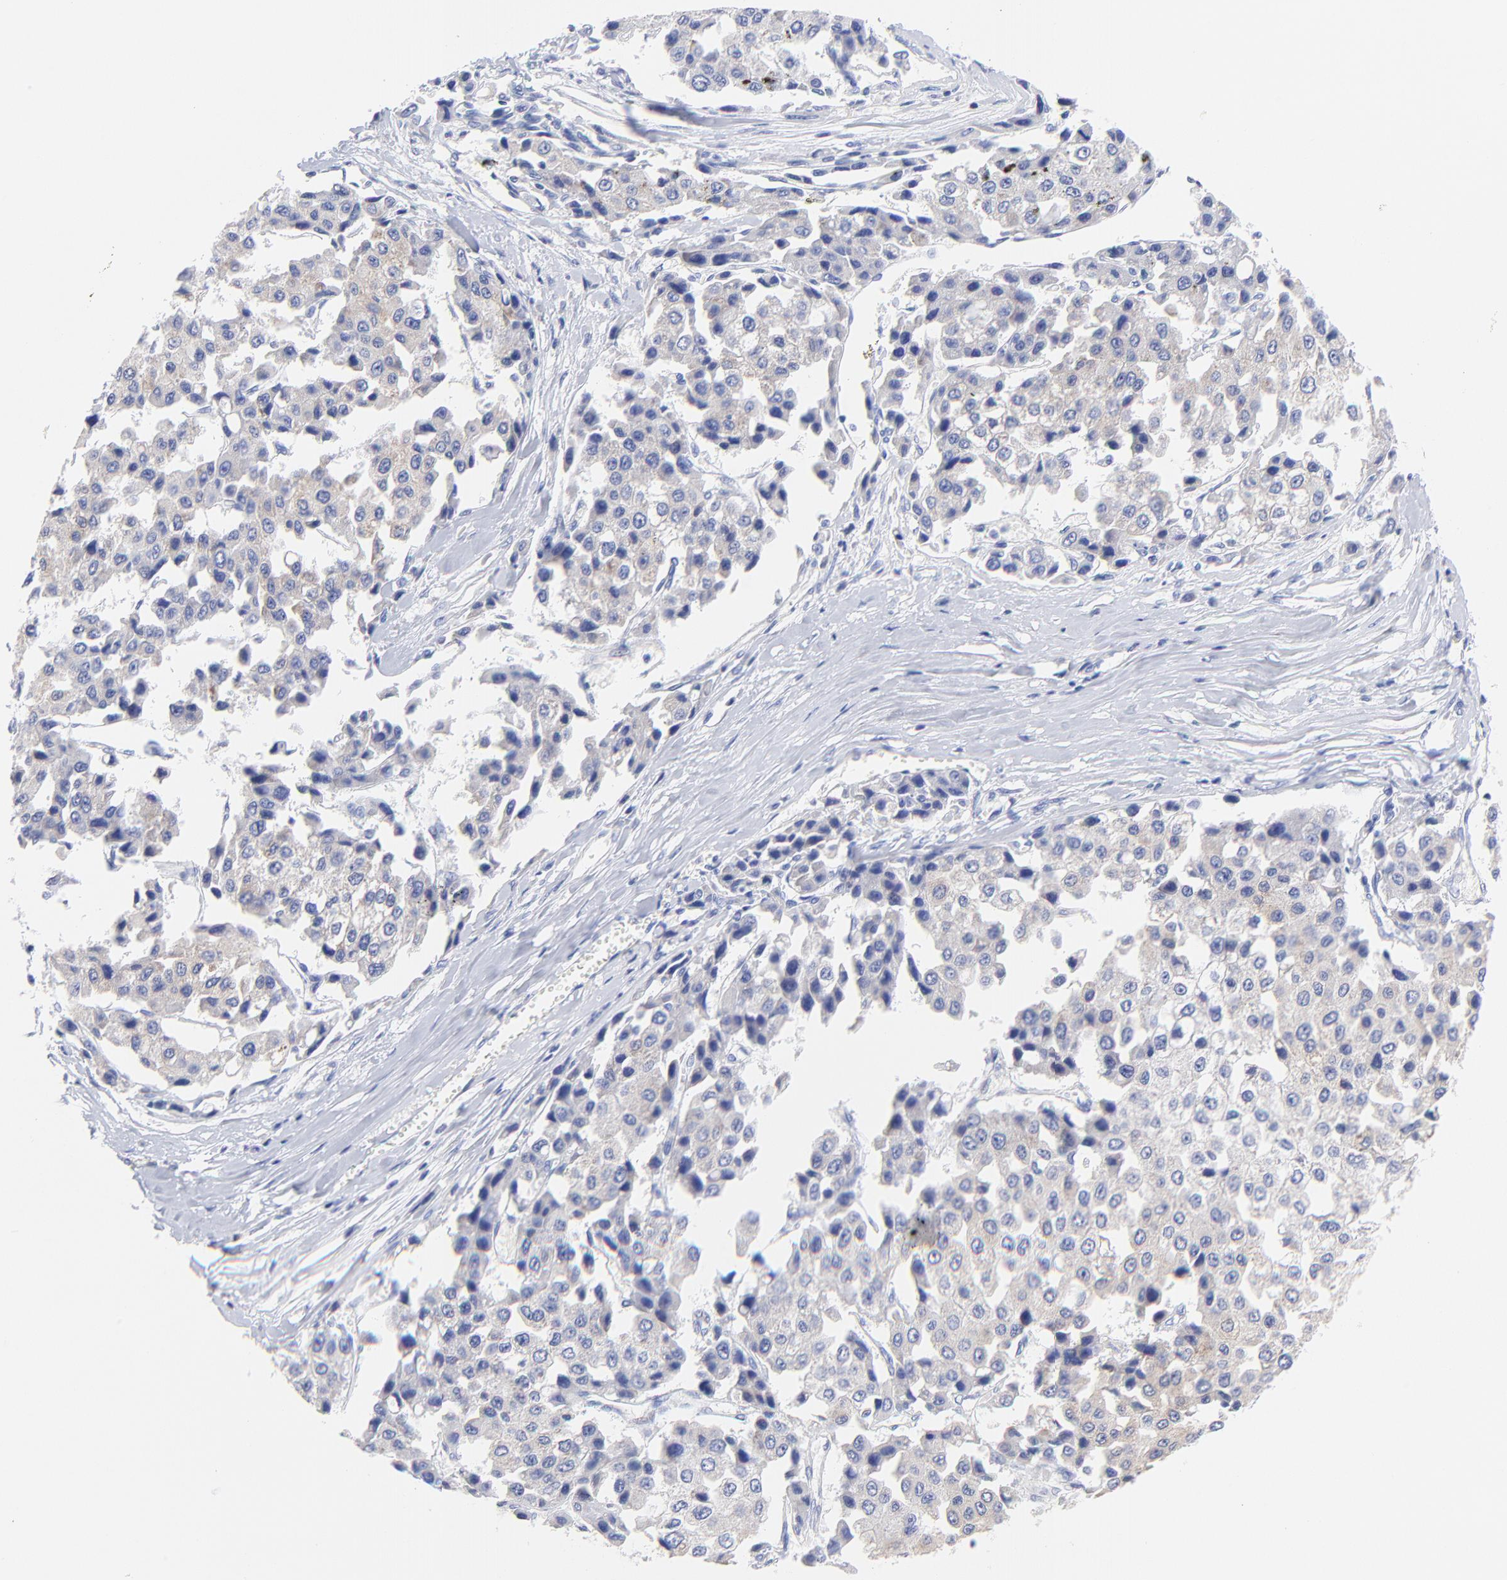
{"staining": {"intensity": "weak", "quantity": "25%-75%", "location": "cytoplasmic/membranous"}, "tissue": "liver cancer", "cell_type": "Tumor cells", "image_type": "cancer", "snomed": [{"axis": "morphology", "description": "Carcinoma, Hepatocellular, NOS"}, {"axis": "topography", "description": "Liver"}], "caption": "Liver cancer stained with immunohistochemistry (IHC) displays weak cytoplasmic/membranous expression in approximately 25%-75% of tumor cells.", "gene": "EBP", "patient": {"sex": "female", "age": 66}}